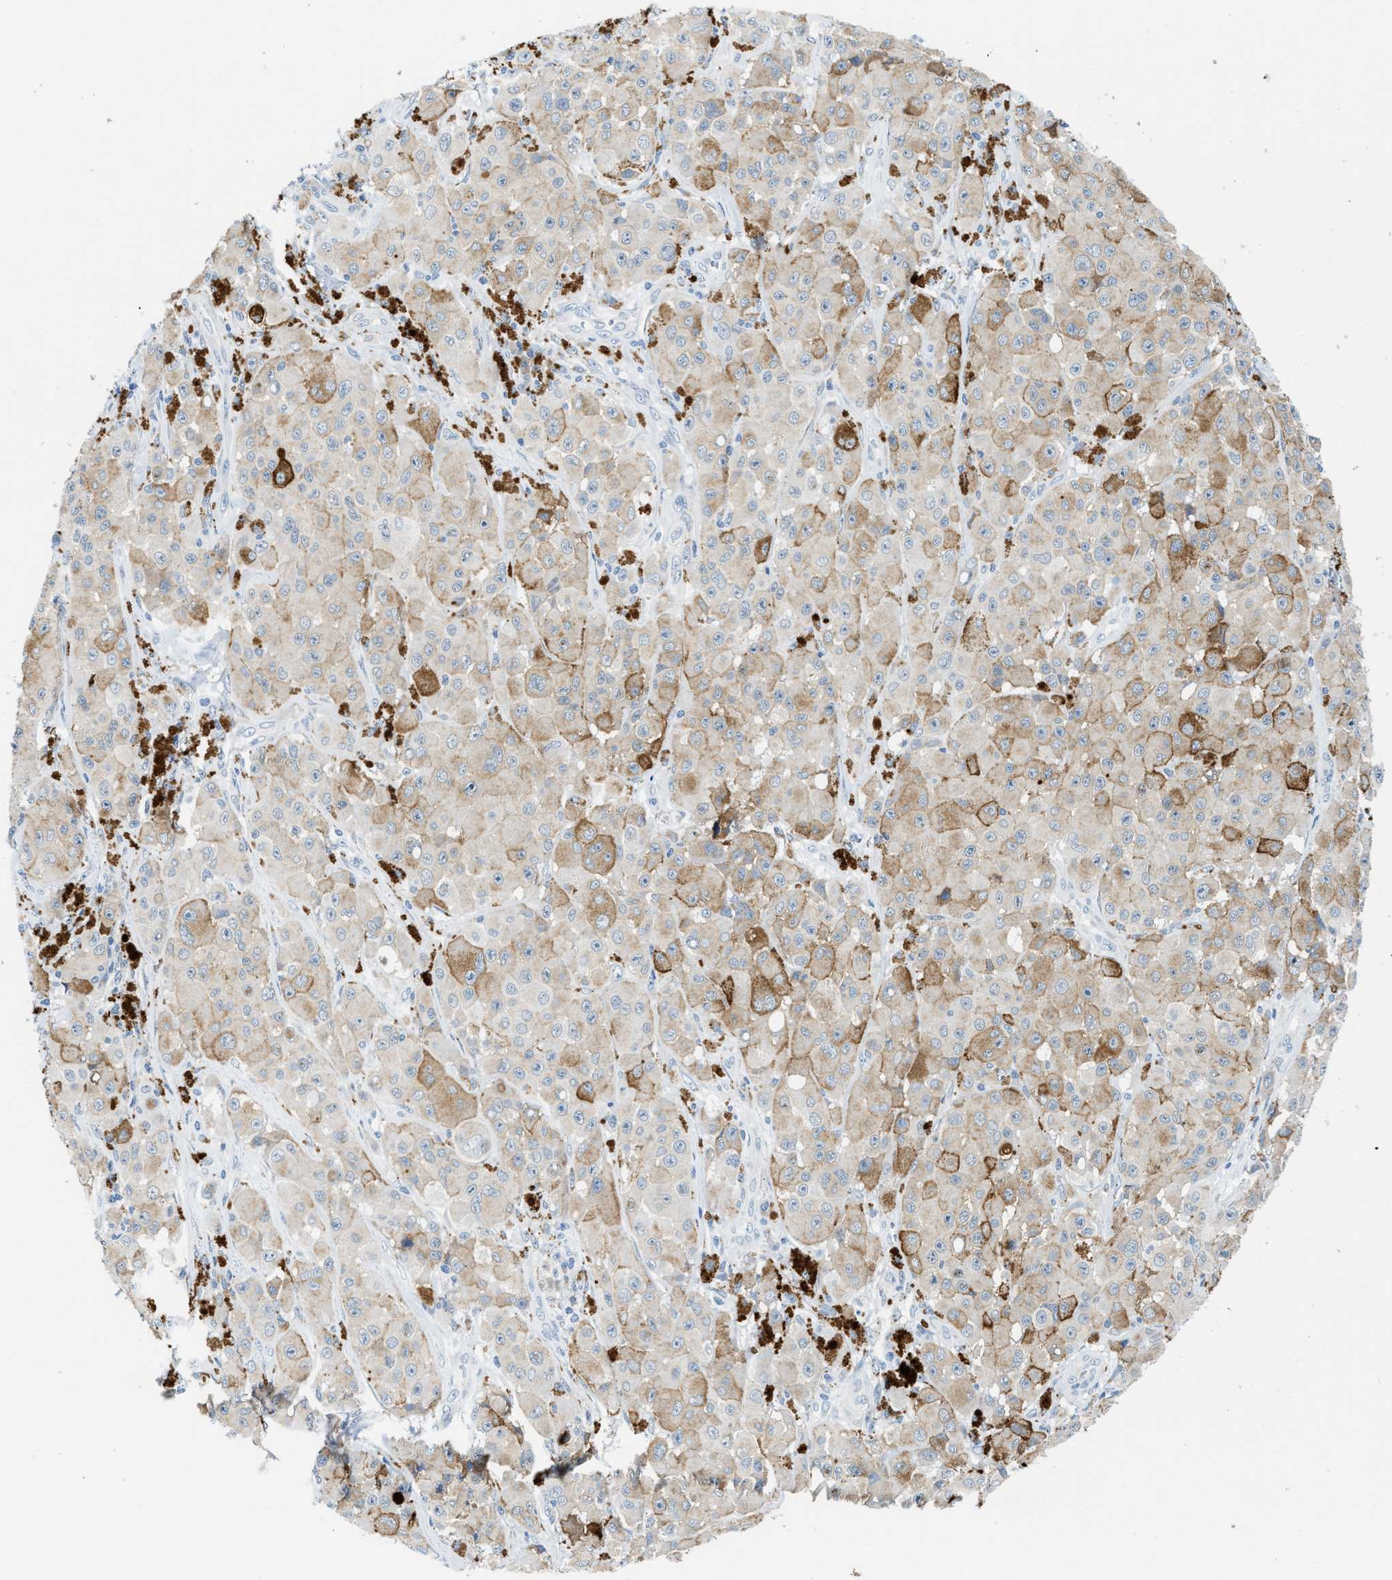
{"staining": {"intensity": "moderate", "quantity": "25%-75%", "location": "cytoplasmic/membranous"}, "tissue": "melanoma", "cell_type": "Tumor cells", "image_type": "cancer", "snomed": [{"axis": "morphology", "description": "Malignant melanoma, NOS"}, {"axis": "topography", "description": "Skin"}], "caption": "High-power microscopy captured an immunohistochemistry photomicrograph of malignant melanoma, revealing moderate cytoplasmic/membranous expression in approximately 25%-75% of tumor cells.", "gene": "TSPAN3", "patient": {"sex": "male", "age": 84}}